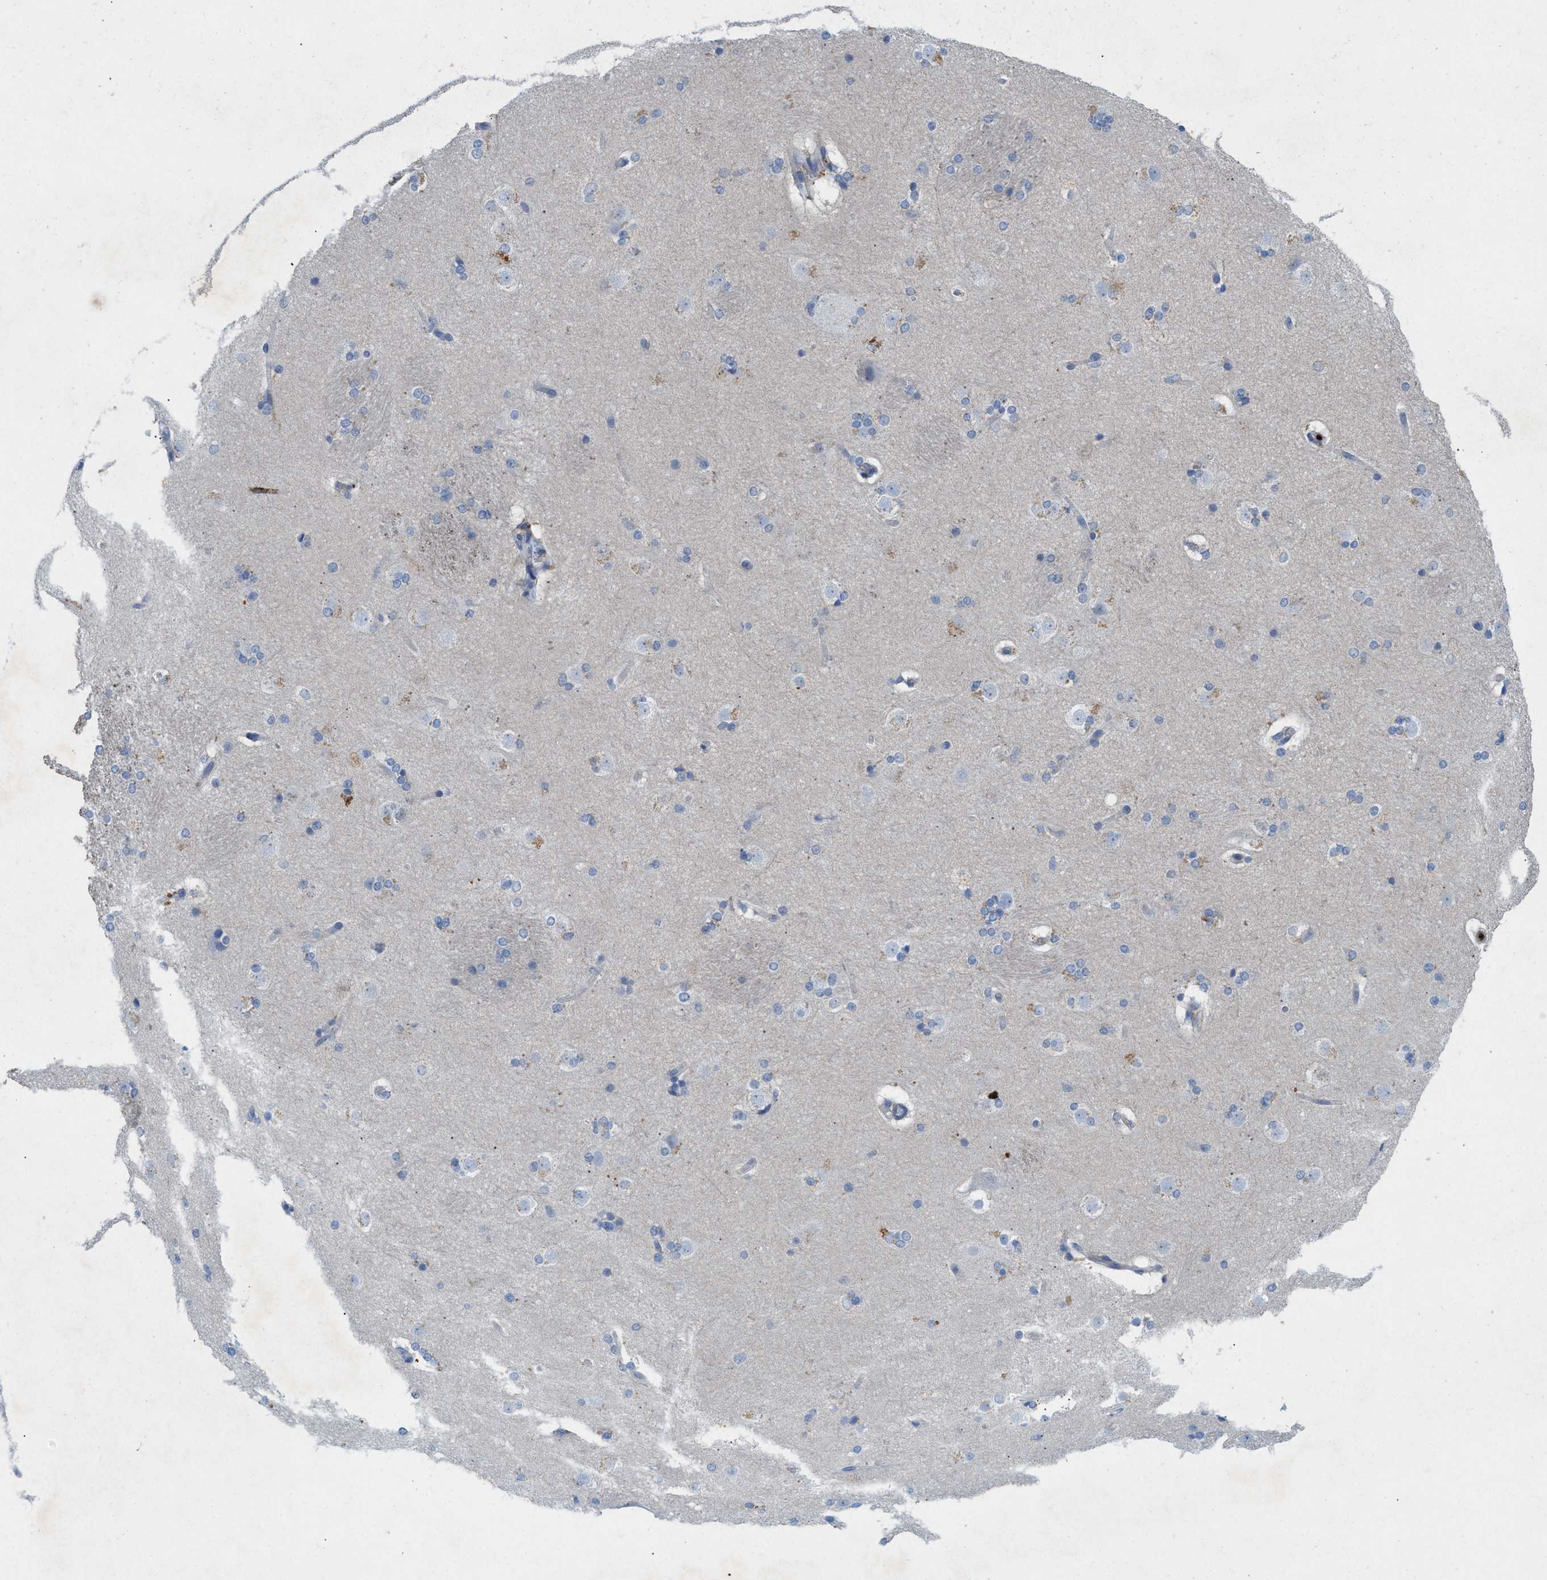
{"staining": {"intensity": "negative", "quantity": "none", "location": "none"}, "tissue": "caudate", "cell_type": "Glial cells", "image_type": "normal", "snomed": [{"axis": "morphology", "description": "Normal tissue, NOS"}, {"axis": "topography", "description": "Lateral ventricle wall"}], "caption": "IHC of benign human caudate reveals no positivity in glial cells.", "gene": "CKLF", "patient": {"sex": "female", "age": 19}}